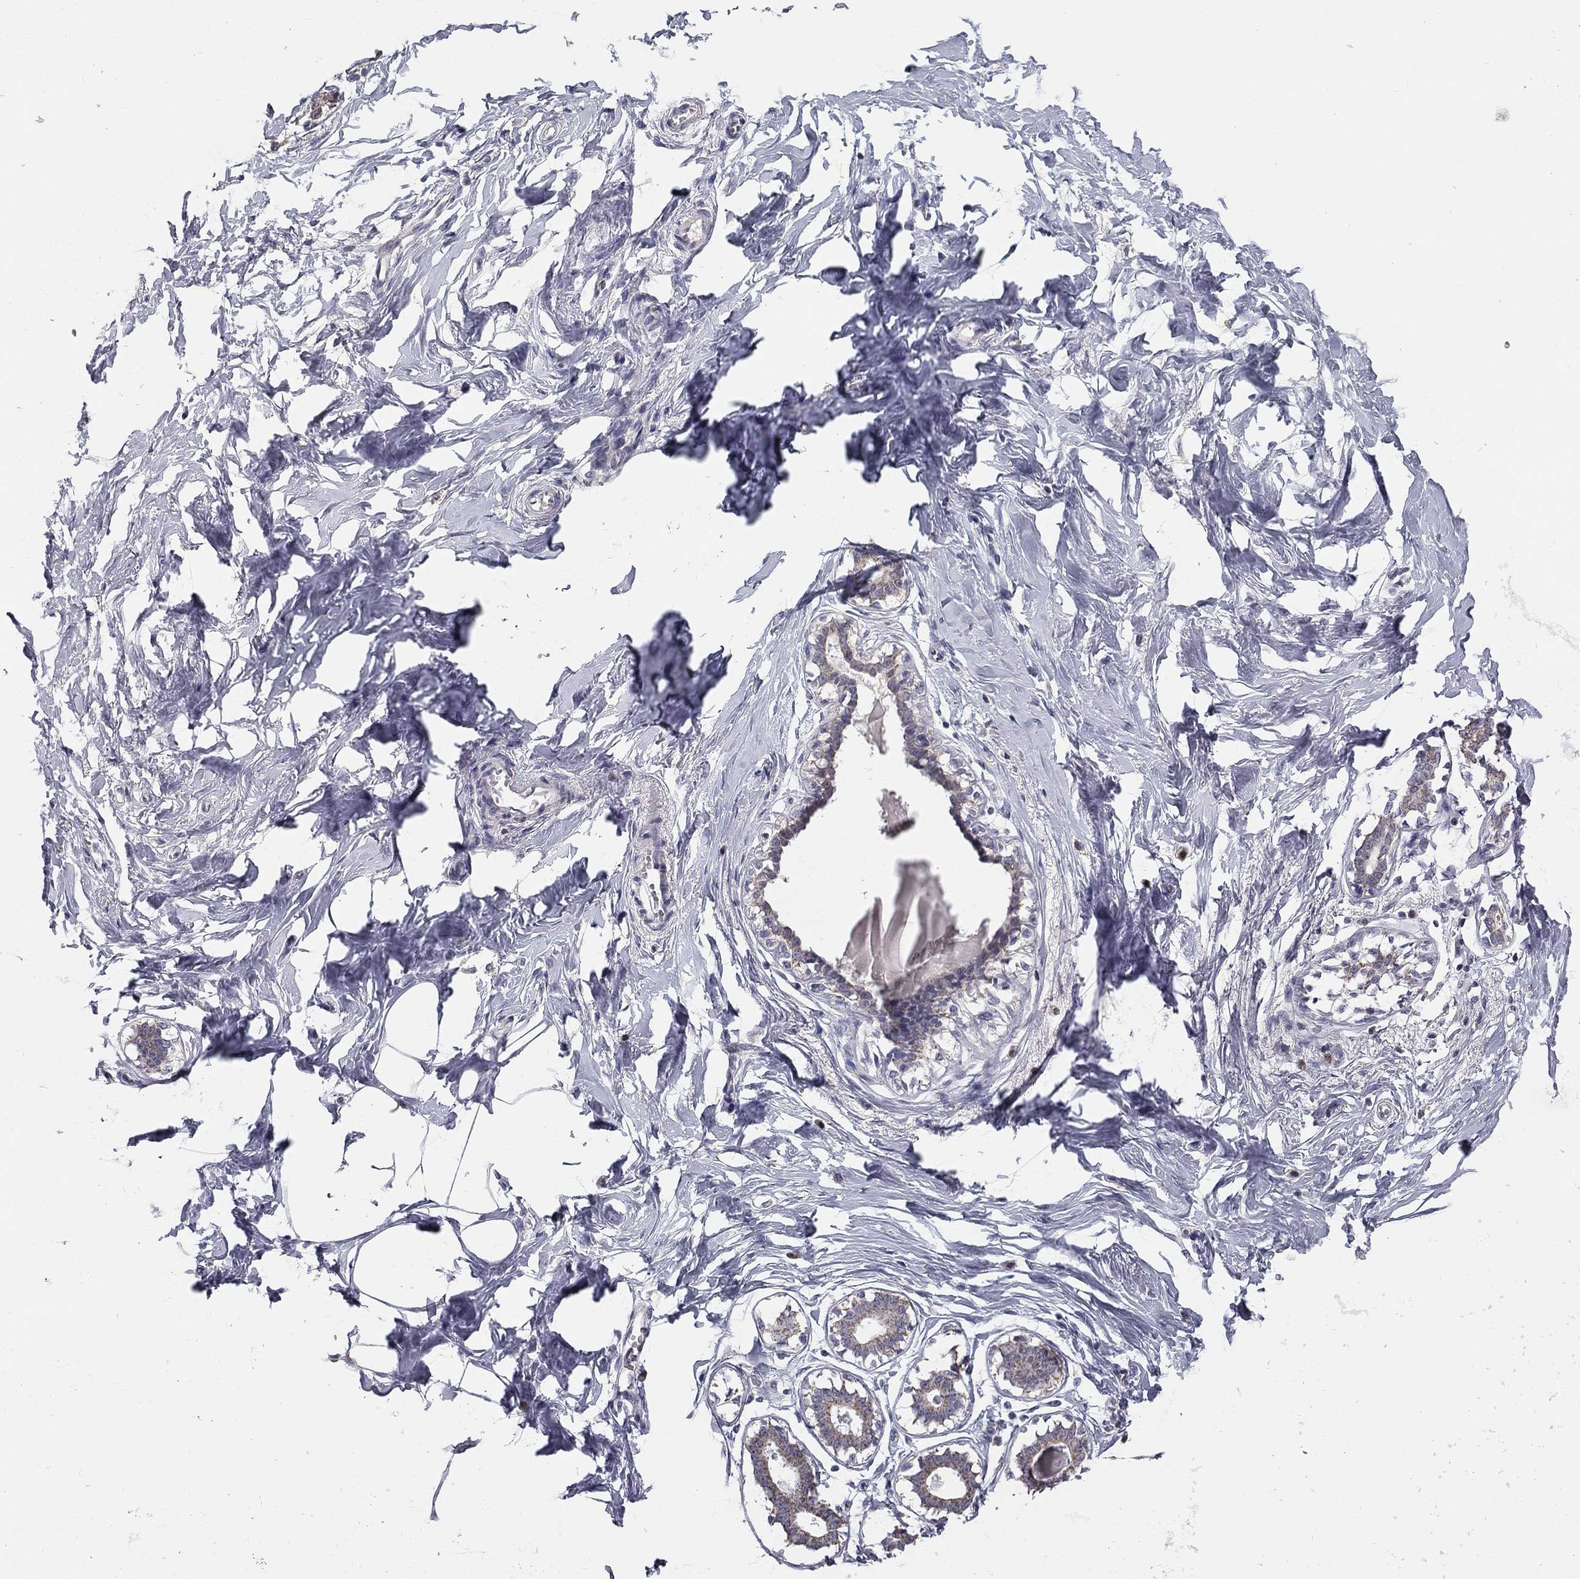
{"staining": {"intensity": "negative", "quantity": "none", "location": "none"}, "tissue": "breast", "cell_type": "Adipocytes", "image_type": "normal", "snomed": [{"axis": "morphology", "description": "Normal tissue, NOS"}, {"axis": "morphology", "description": "Lobular carcinoma, in situ"}, {"axis": "topography", "description": "Breast"}], "caption": "This is a histopathology image of IHC staining of normal breast, which shows no staining in adipocytes. Nuclei are stained in blue.", "gene": "SLC2A9", "patient": {"sex": "female", "age": 35}}